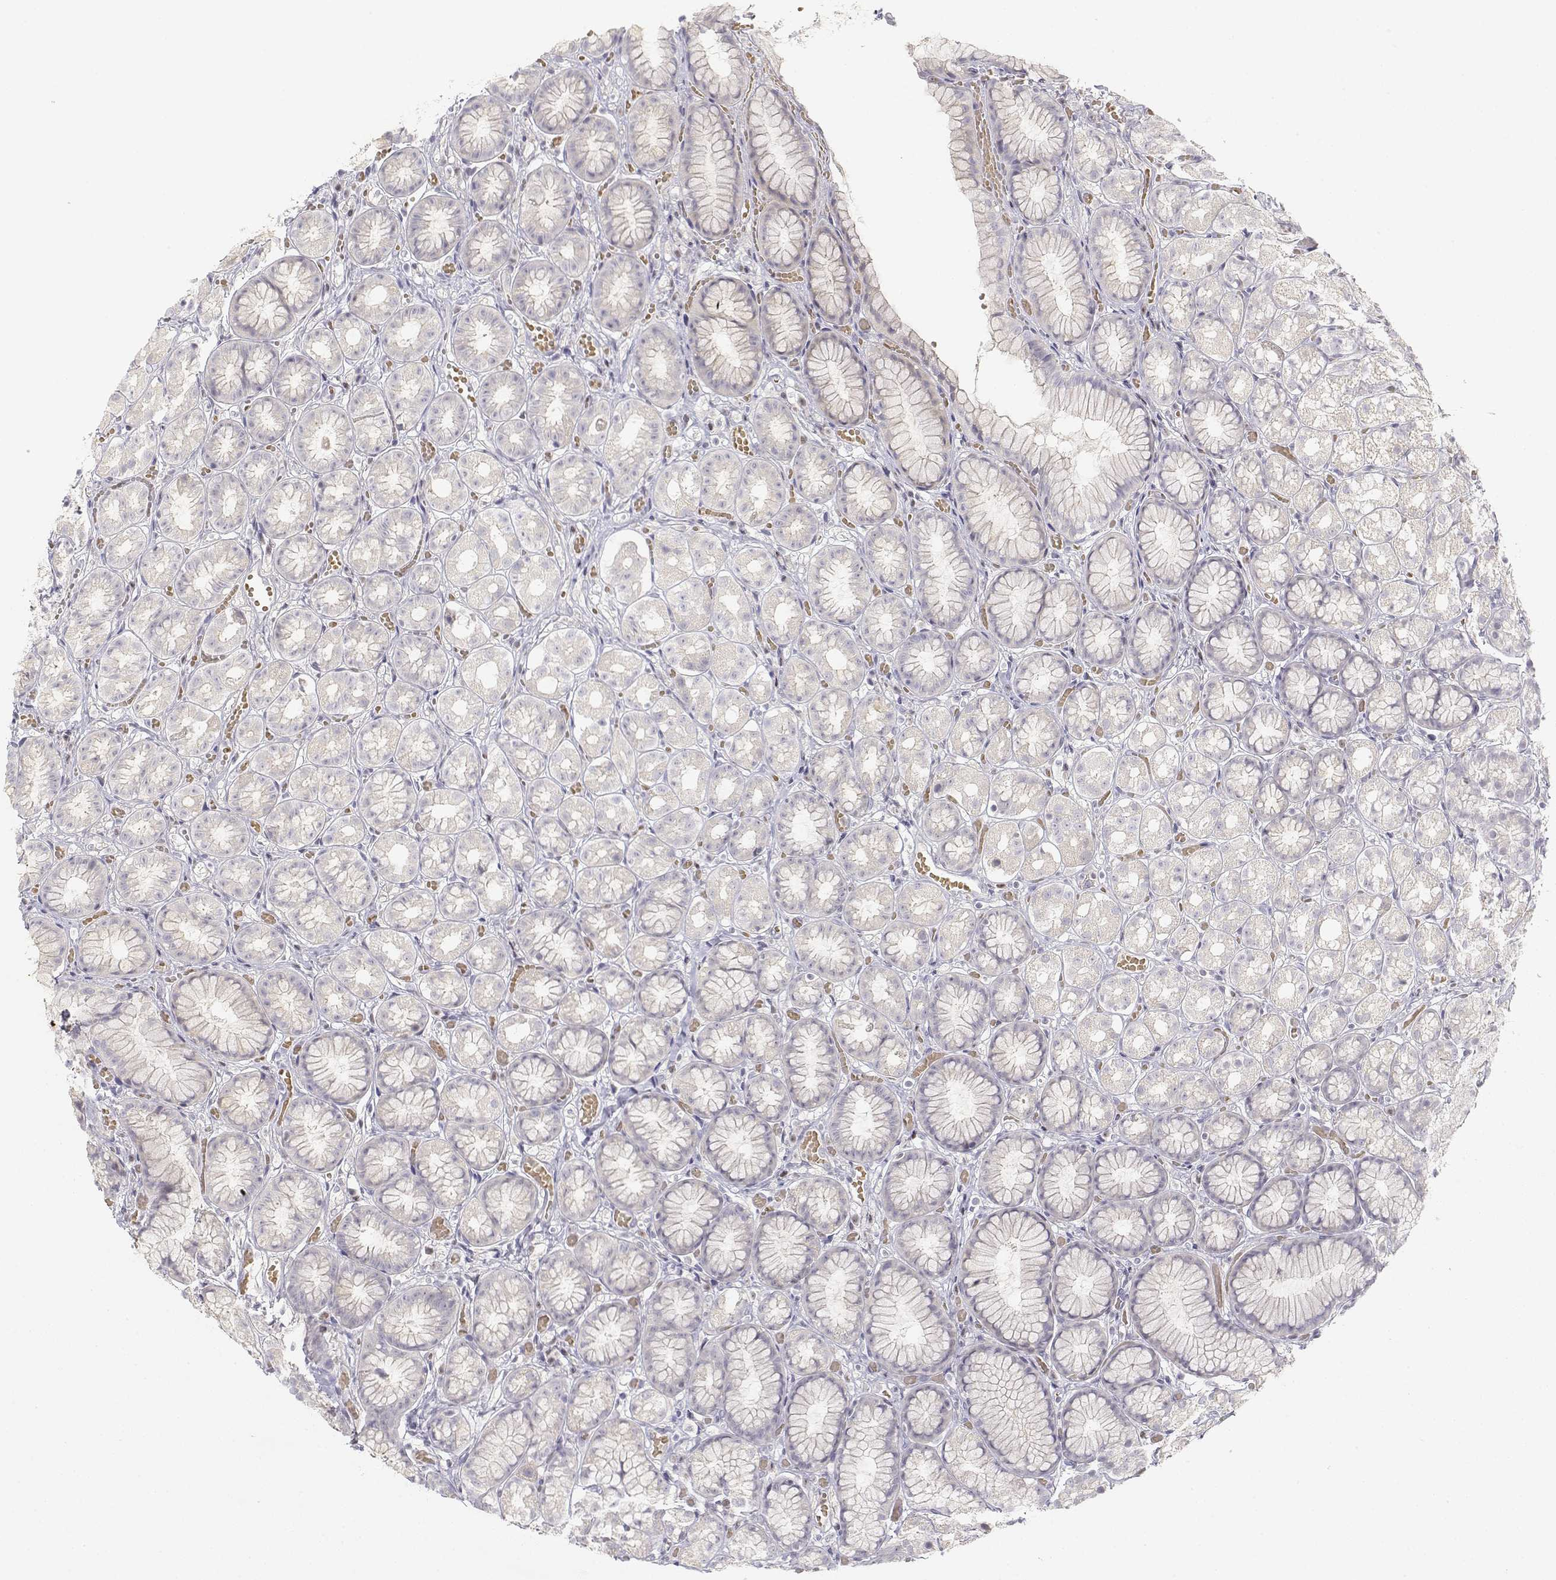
{"staining": {"intensity": "negative", "quantity": "none", "location": "none"}, "tissue": "stomach", "cell_type": "Glandular cells", "image_type": "normal", "snomed": [{"axis": "morphology", "description": "Normal tissue, NOS"}, {"axis": "topography", "description": "Stomach"}], "caption": "Glandular cells show no significant staining in normal stomach. (DAB immunohistochemistry visualized using brightfield microscopy, high magnification).", "gene": "GLIPR1L2", "patient": {"sex": "male", "age": 70}}